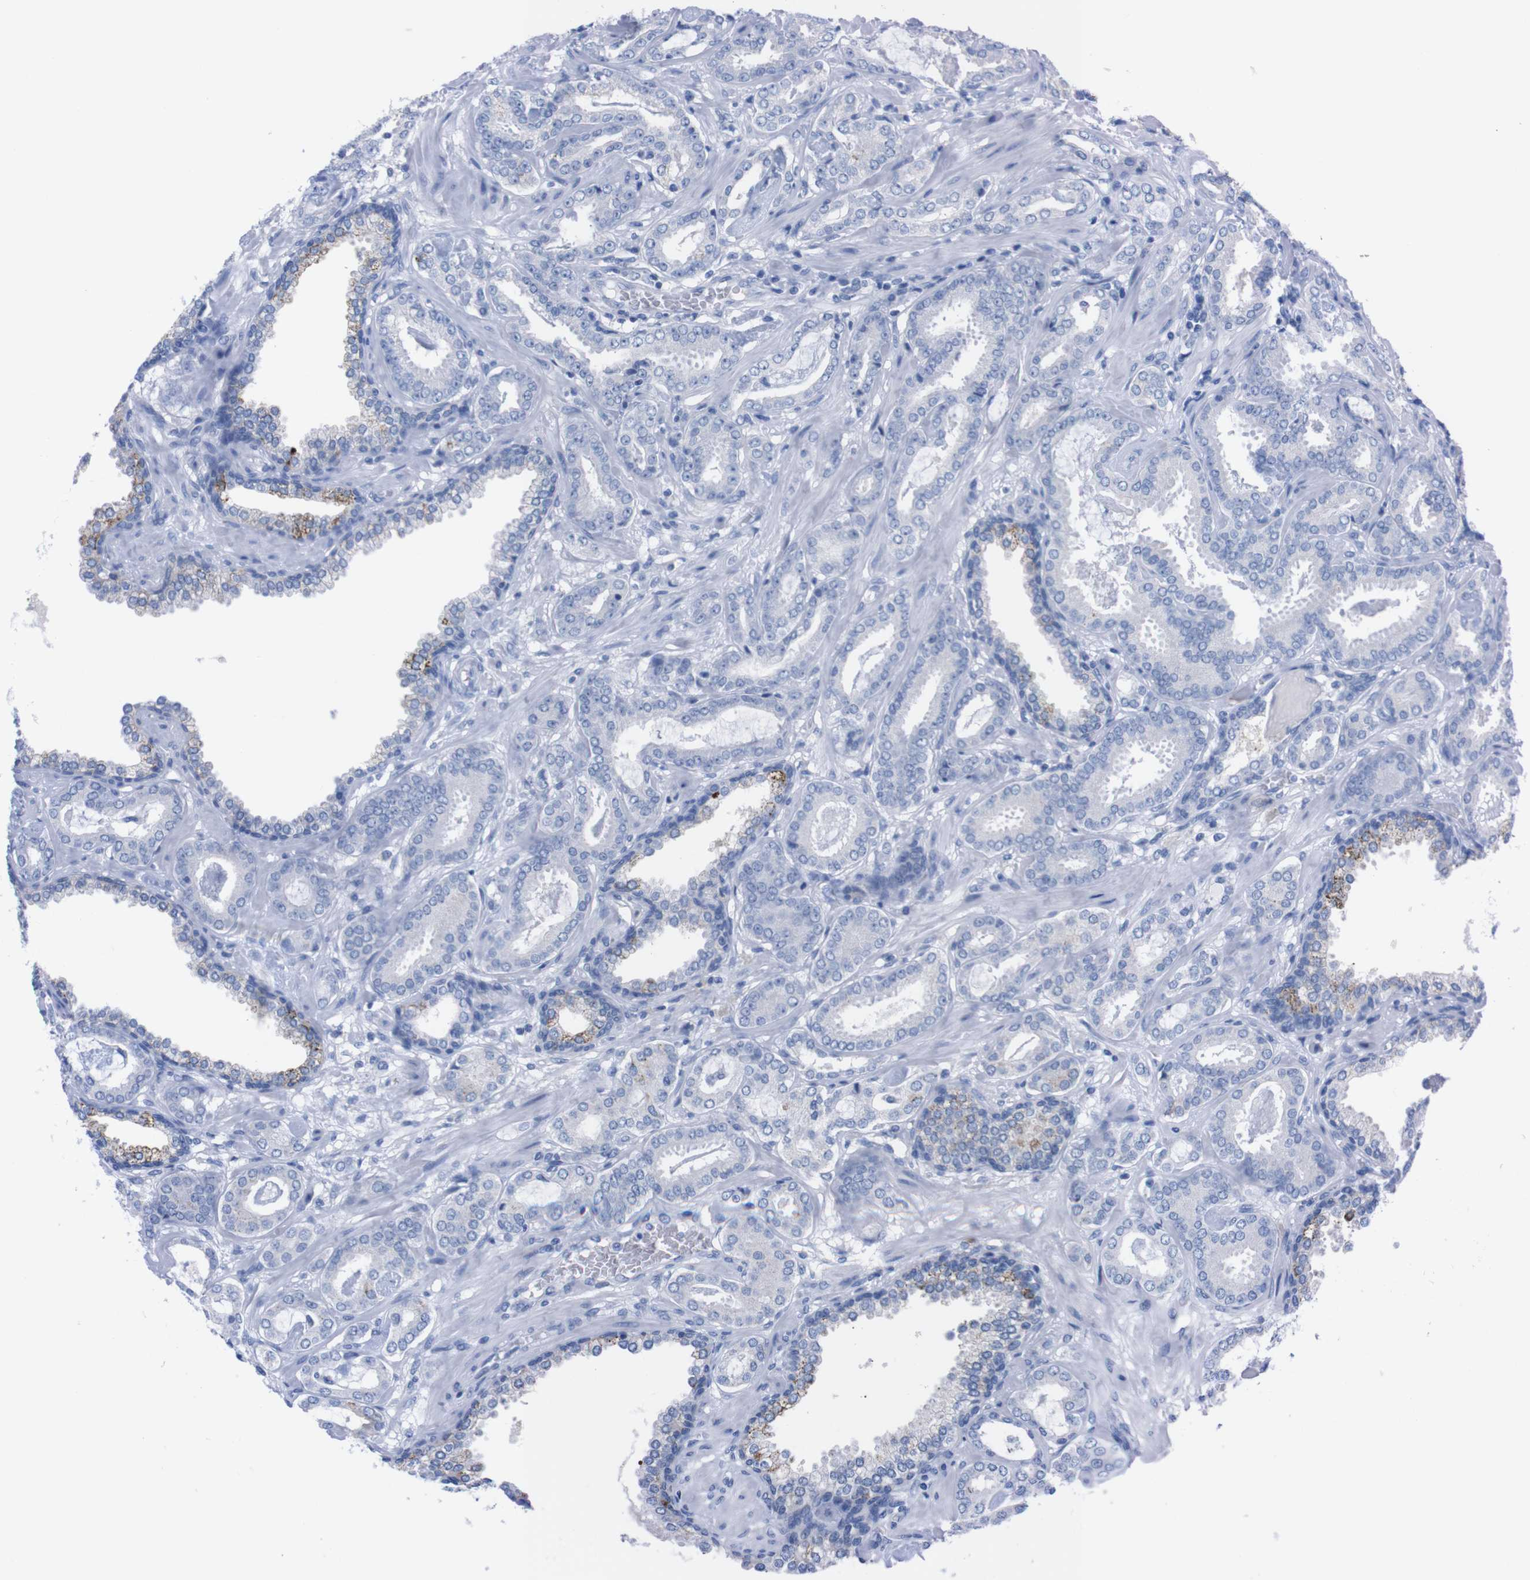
{"staining": {"intensity": "negative", "quantity": "none", "location": "none"}, "tissue": "prostate cancer", "cell_type": "Tumor cells", "image_type": "cancer", "snomed": [{"axis": "morphology", "description": "Adenocarcinoma, Low grade"}, {"axis": "topography", "description": "Prostate"}], "caption": "IHC micrograph of neoplastic tissue: human low-grade adenocarcinoma (prostate) stained with DAB (3,3'-diaminobenzidine) demonstrates no significant protein staining in tumor cells. (DAB (3,3'-diaminobenzidine) immunohistochemistry visualized using brightfield microscopy, high magnification).", "gene": "TMEM243", "patient": {"sex": "male", "age": 53}}